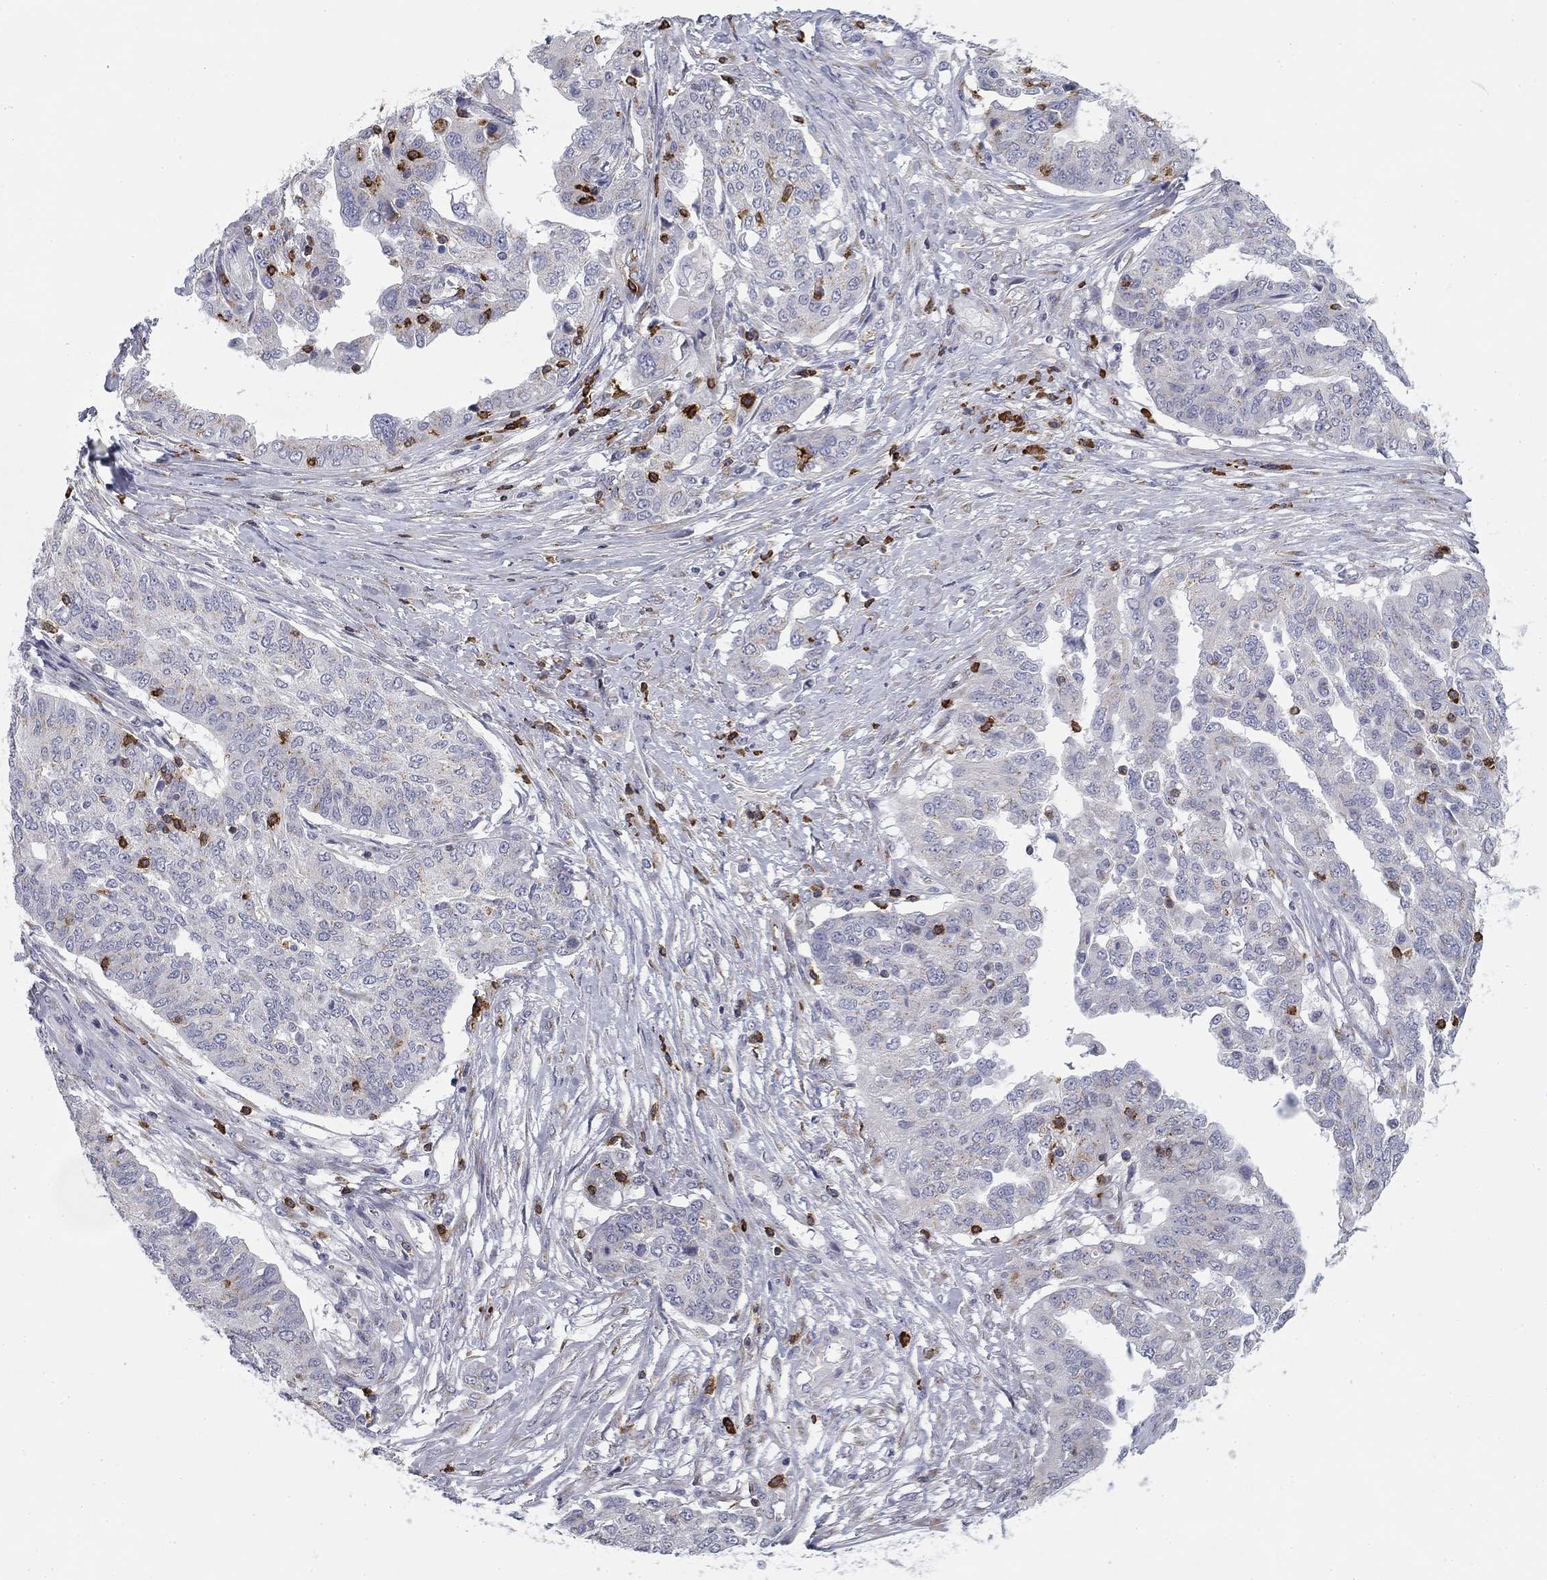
{"staining": {"intensity": "negative", "quantity": "none", "location": "none"}, "tissue": "ovarian cancer", "cell_type": "Tumor cells", "image_type": "cancer", "snomed": [{"axis": "morphology", "description": "Cystadenocarcinoma, serous, NOS"}, {"axis": "topography", "description": "Ovary"}], "caption": "This is an immunohistochemistry photomicrograph of serous cystadenocarcinoma (ovarian). There is no positivity in tumor cells.", "gene": "TRAT1", "patient": {"sex": "female", "age": 67}}